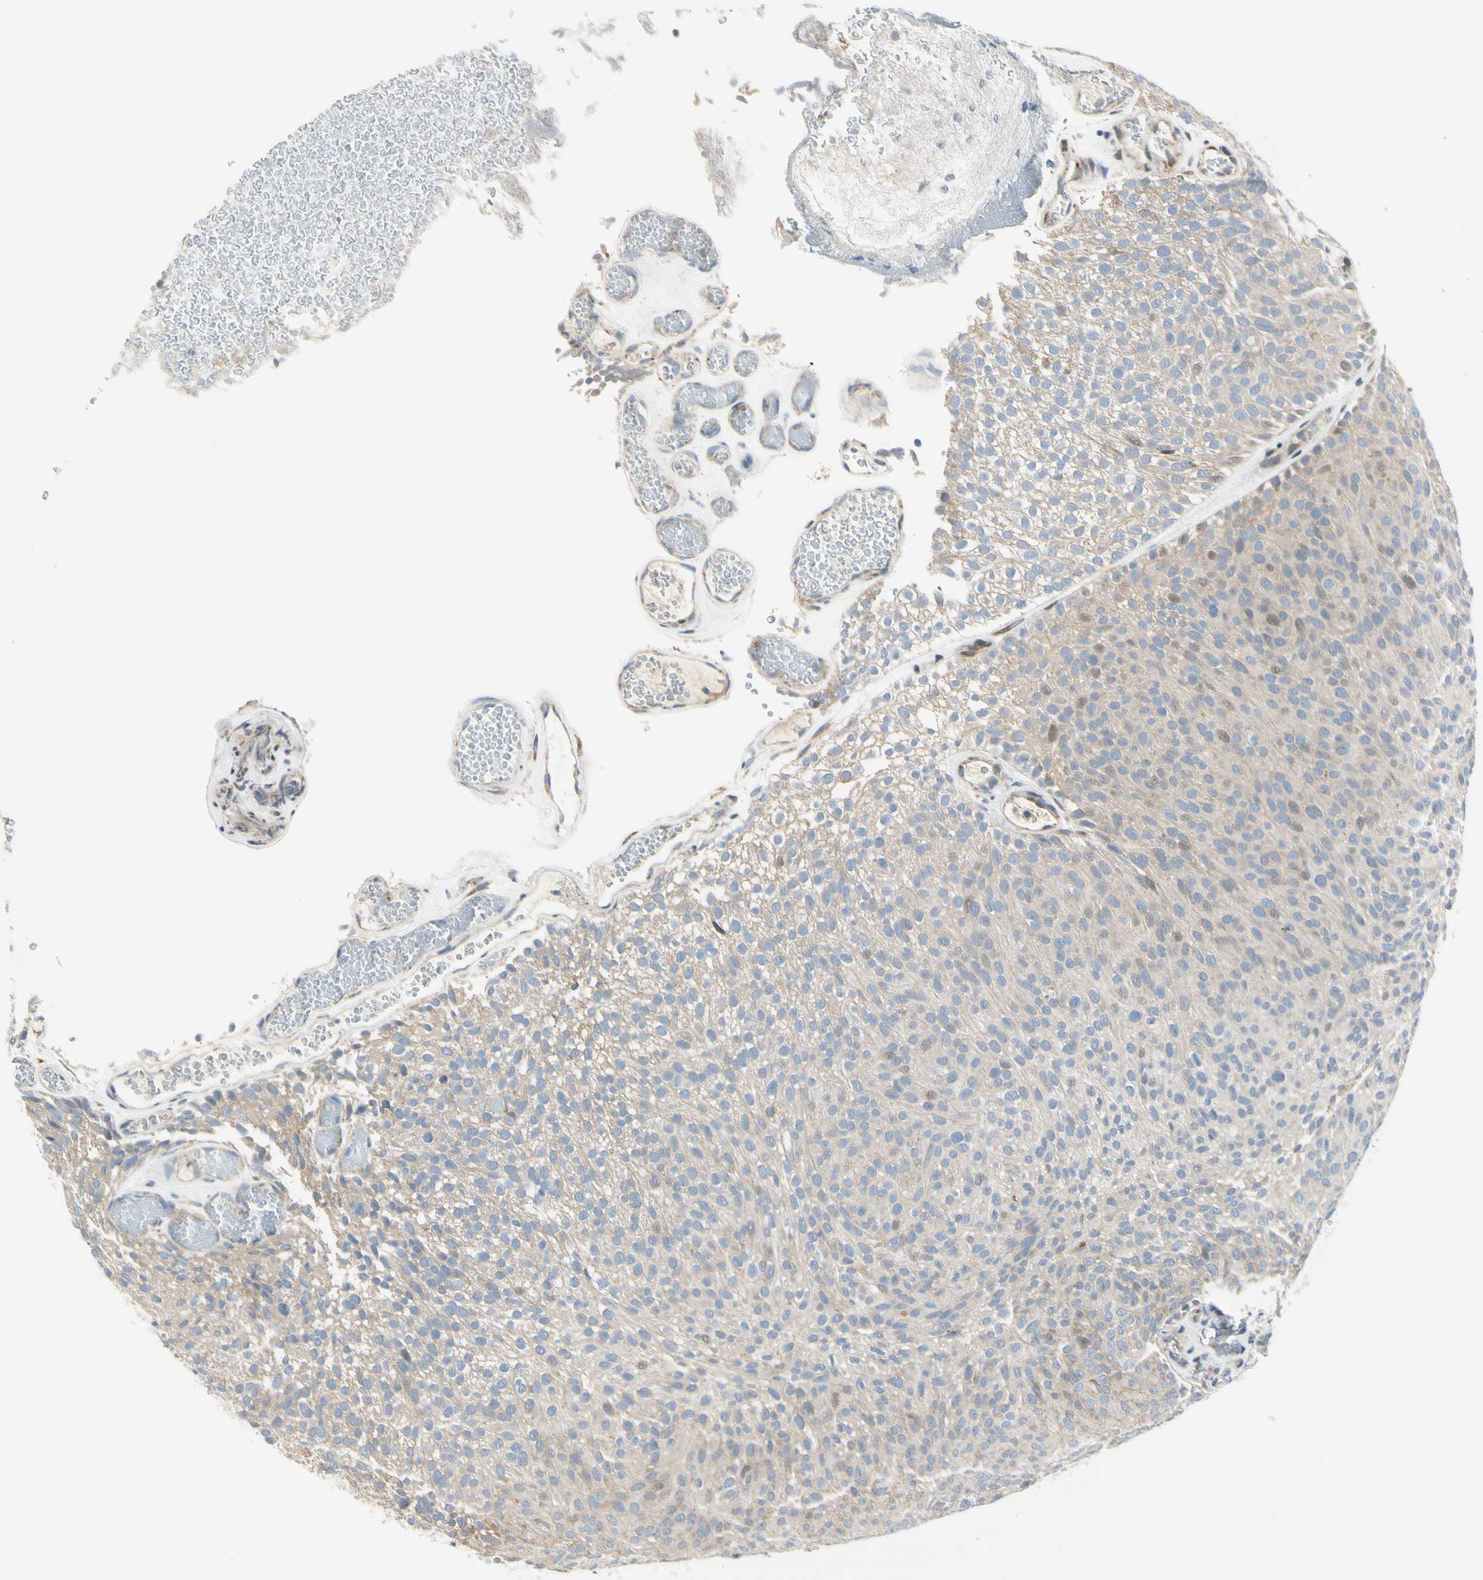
{"staining": {"intensity": "weak", "quantity": "25%-75%", "location": "cytoplasmic/membranous,nuclear"}, "tissue": "urothelial cancer", "cell_type": "Tumor cells", "image_type": "cancer", "snomed": [{"axis": "morphology", "description": "Urothelial carcinoma, Low grade"}, {"axis": "topography", "description": "Urinary bladder"}], "caption": "The image reveals immunohistochemical staining of urothelial cancer. There is weak cytoplasmic/membranous and nuclear positivity is present in approximately 25%-75% of tumor cells.", "gene": "NPDC1", "patient": {"sex": "male", "age": 78}}